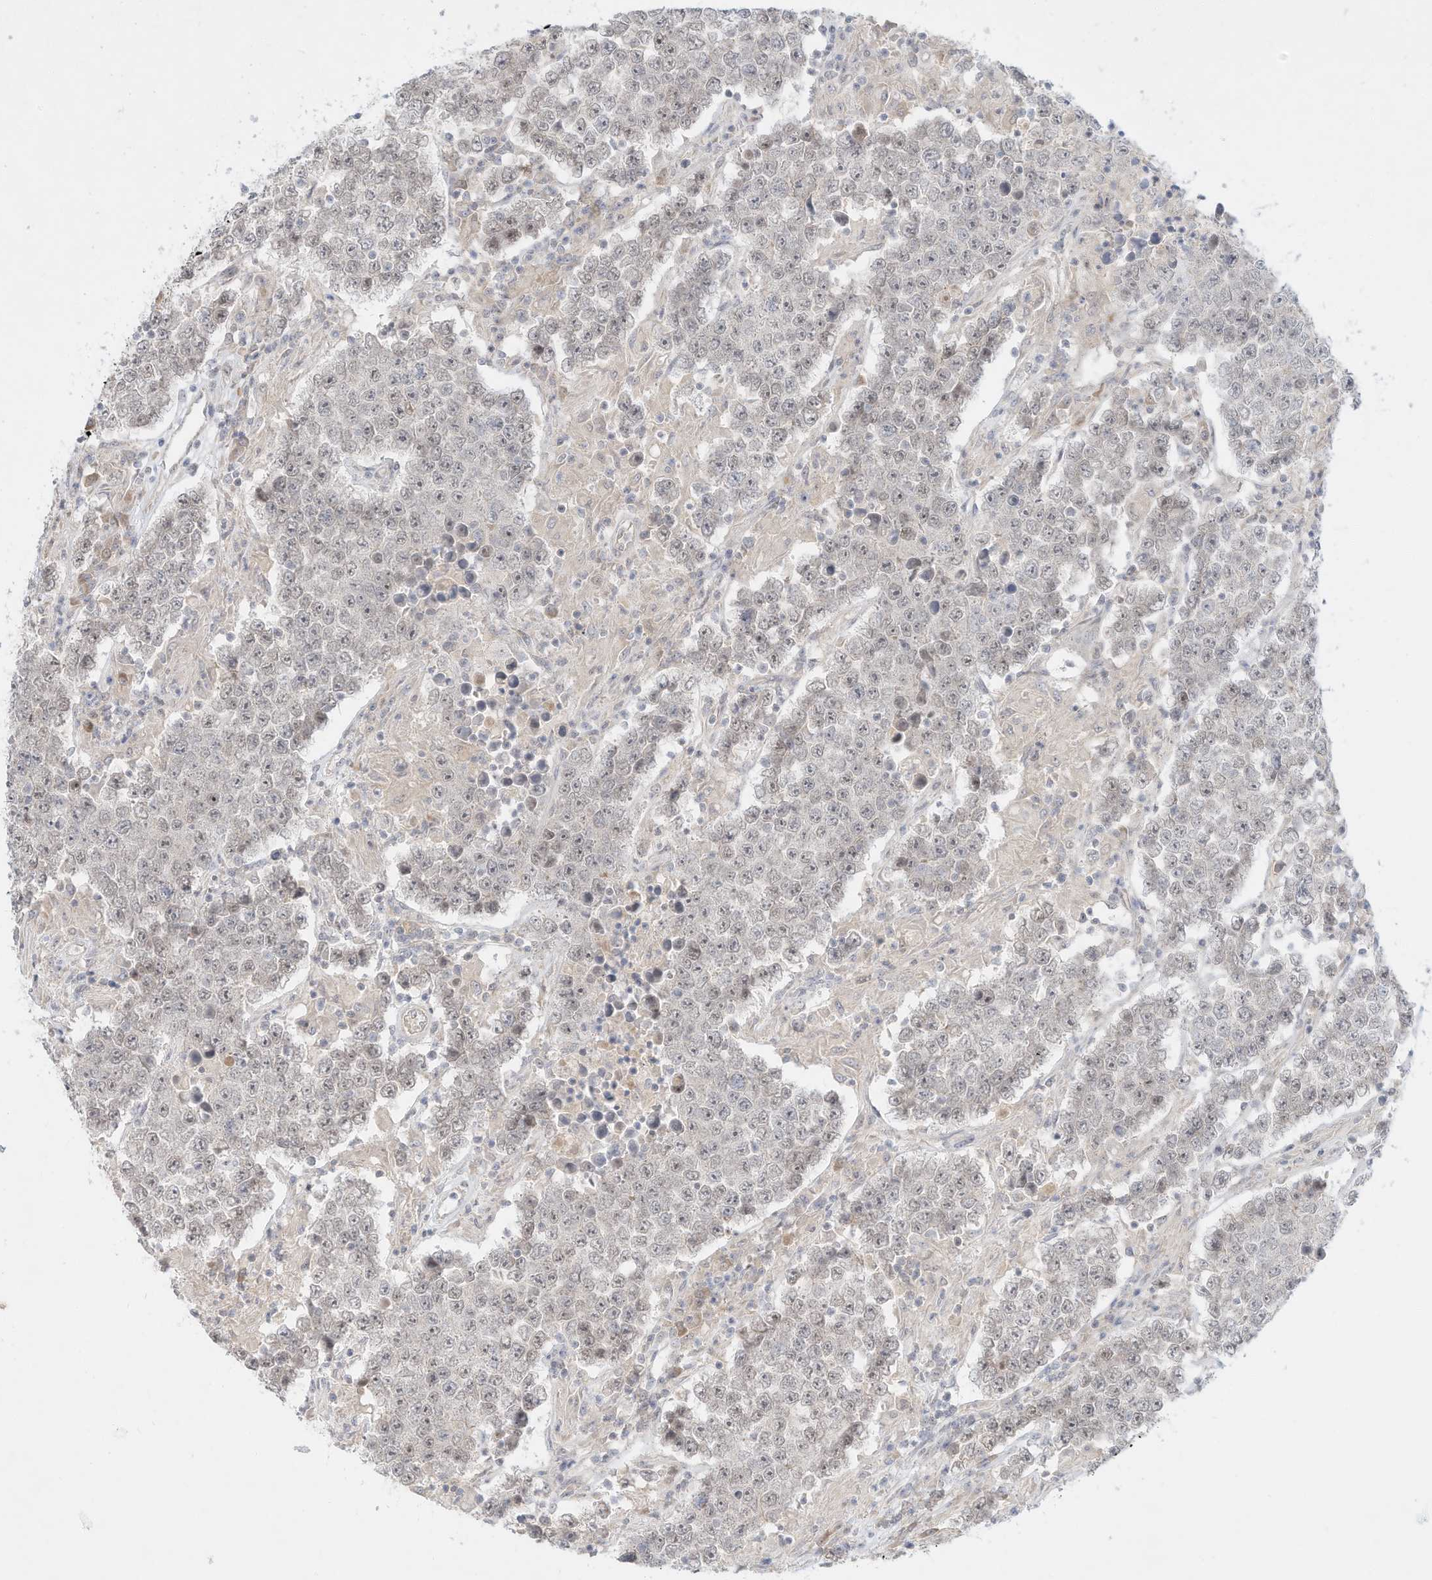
{"staining": {"intensity": "weak", "quantity": "<25%", "location": "nuclear"}, "tissue": "testis cancer", "cell_type": "Tumor cells", "image_type": "cancer", "snomed": [{"axis": "morphology", "description": "Normal tissue, NOS"}, {"axis": "morphology", "description": "Urothelial carcinoma, High grade"}, {"axis": "morphology", "description": "Seminoma, NOS"}, {"axis": "morphology", "description": "Carcinoma, Embryonal, NOS"}, {"axis": "topography", "description": "Urinary bladder"}, {"axis": "topography", "description": "Testis"}], "caption": "Immunohistochemical staining of human testis cancer (embryonal carcinoma) reveals no significant staining in tumor cells. (Brightfield microscopy of DAB (3,3'-diaminobenzidine) IHC at high magnification).", "gene": "PAK6", "patient": {"sex": "male", "age": 41}}